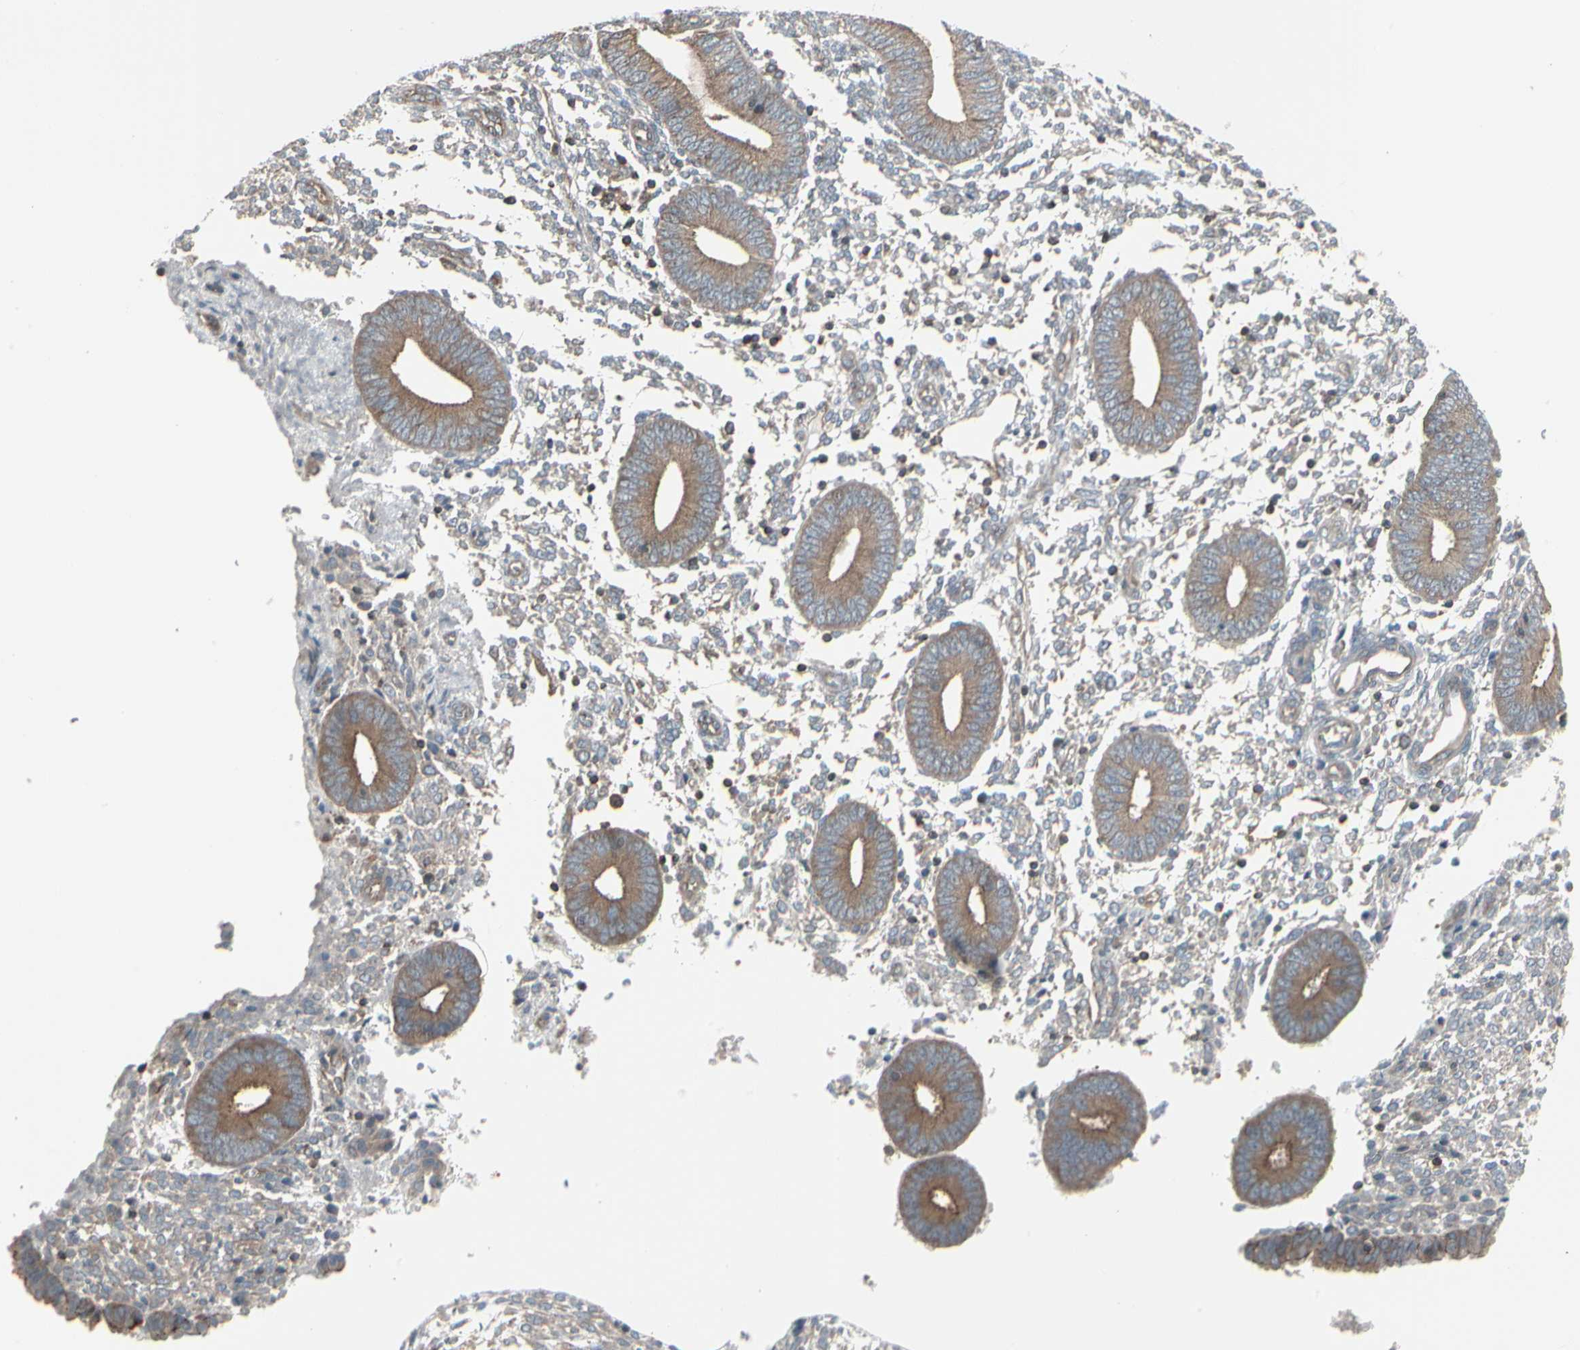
{"staining": {"intensity": "weak", "quantity": "25%-75%", "location": "cytoplasmic/membranous"}, "tissue": "endometrium", "cell_type": "Cells in endometrial stroma", "image_type": "normal", "snomed": [{"axis": "morphology", "description": "Normal tissue, NOS"}, {"axis": "topography", "description": "Endometrium"}], "caption": "IHC staining of normal endometrium, which demonstrates low levels of weak cytoplasmic/membranous staining in about 25%-75% of cells in endometrial stroma indicating weak cytoplasmic/membranous protein staining. The staining was performed using DAB (3,3'-diaminobenzidine) (brown) for protein detection and nuclei were counterstained in hematoxylin (blue).", "gene": "EPS15", "patient": {"sex": "female", "age": 35}}